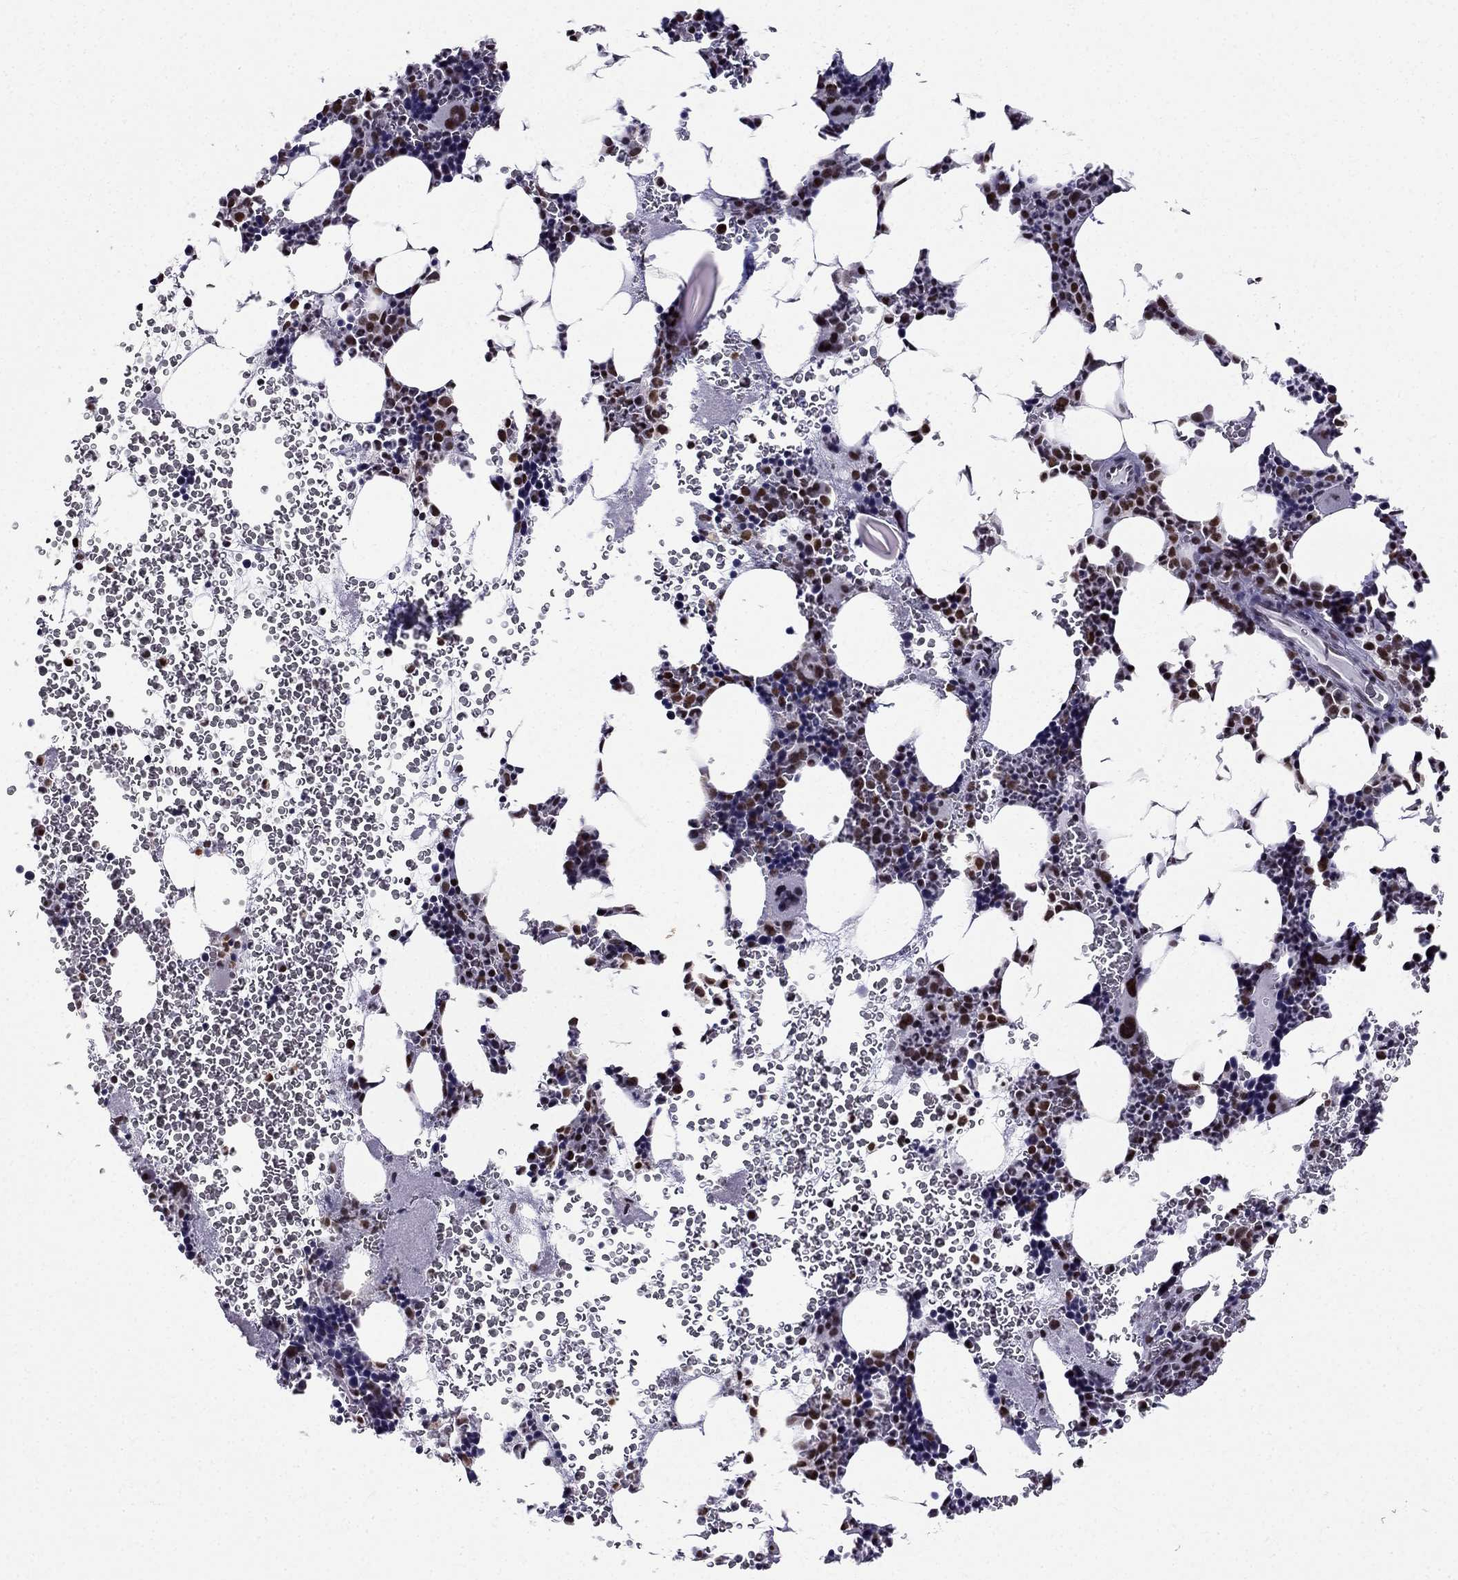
{"staining": {"intensity": "strong", "quantity": "<25%", "location": "nuclear"}, "tissue": "bone marrow", "cell_type": "Hematopoietic cells", "image_type": "normal", "snomed": [{"axis": "morphology", "description": "Normal tissue, NOS"}, {"axis": "topography", "description": "Bone marrow"}], "caption": "A high-resolution image shows IHC staining of normal bone marrow, which demonstrates strong nuclear positivity in approximately <25% of hematopoietic cells.", "gene": "ZNF420", "patient": {"sex": "male", "age": 44}}